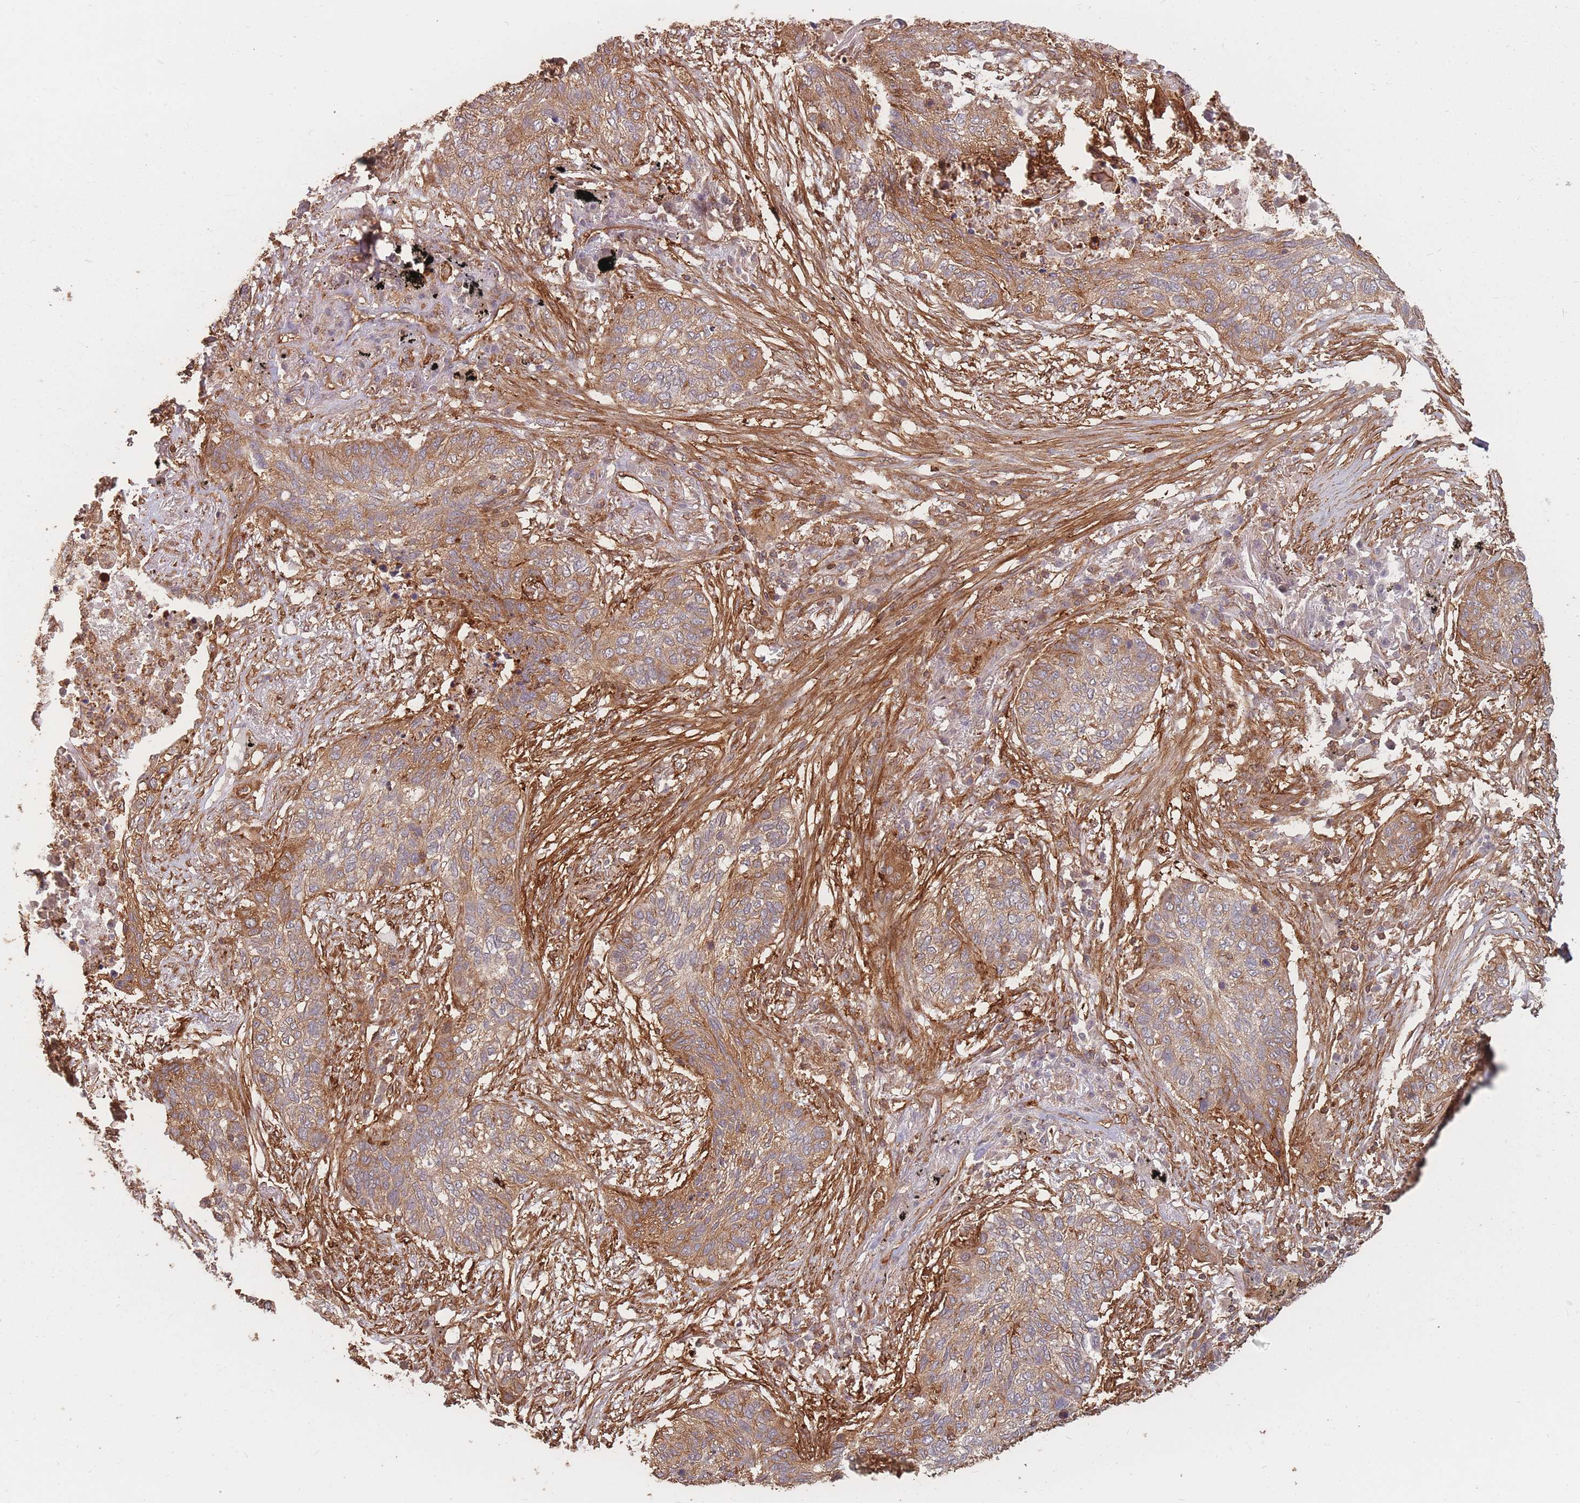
{"staining": {"intensity": "moderate", "quantity": ">75%", "location": "cytoplasmic/membranous"}, "tissue": "lung cancer", "cell_type": "Tumor cells", "image_type": "cancer", "snomed": [{"axis": "morphology", "description": "Squamous cell carcinoma, NOS"}, {"axis": "topography", "description": "Lung"}], "caption": "An image of lung squamous cell carcinoma stained for a protein exhibits moderate cytoplasmic/membranous brown staining in tumor cells. The staining was performed using DAB (3,3'-diaminobenzidine), with brown indicating positive protein expression. Nuclei are stained blue with hematoxylin.", "gene": "PLS3", "patient": {"sex": "female", "age": 63}}